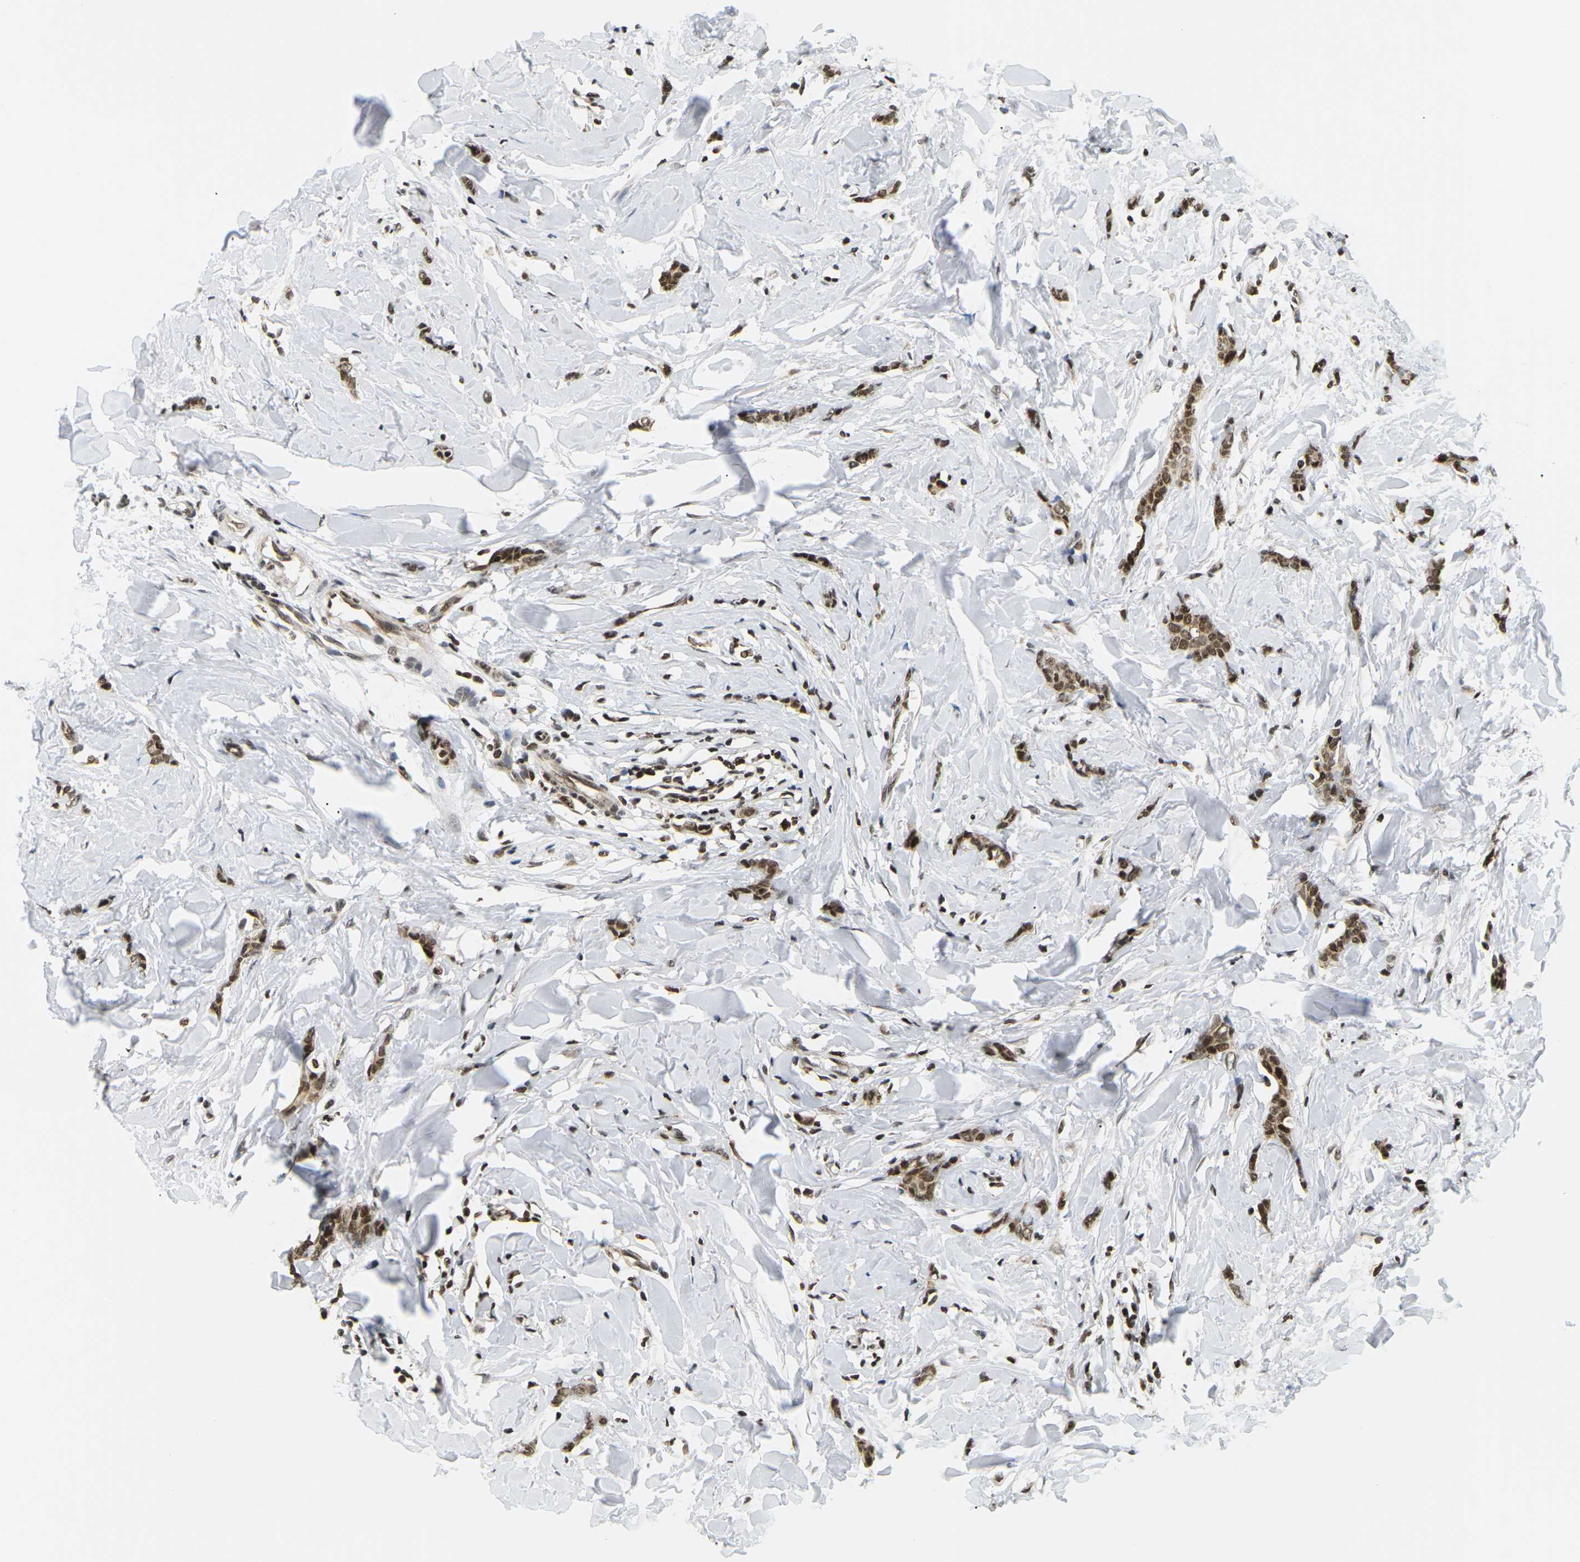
{"staining": {"intensity": "strong", "quantity": ">75%", "location": "cytoplasmic/membranous,nuclear"}, "tissue": "breast cancer", "cell_type": "Tumor cells", "image_type": "cancer", "snomed": [{"axis": "morphology", "description": "Lobular carcinoma"}, {"axis": "topography", "description": "Skin"}, {"axis": "topography", "description": "Breast"}], "caption": "Strong cytoplasmic/membranous and nuclear protein staining is appreciated in approximately >75% of tumor cells in lobular carcinoma (breast). Nuclei are stained in blue.", "gene": "CELF1", "patient": {"sex": "female", "age": 46}}